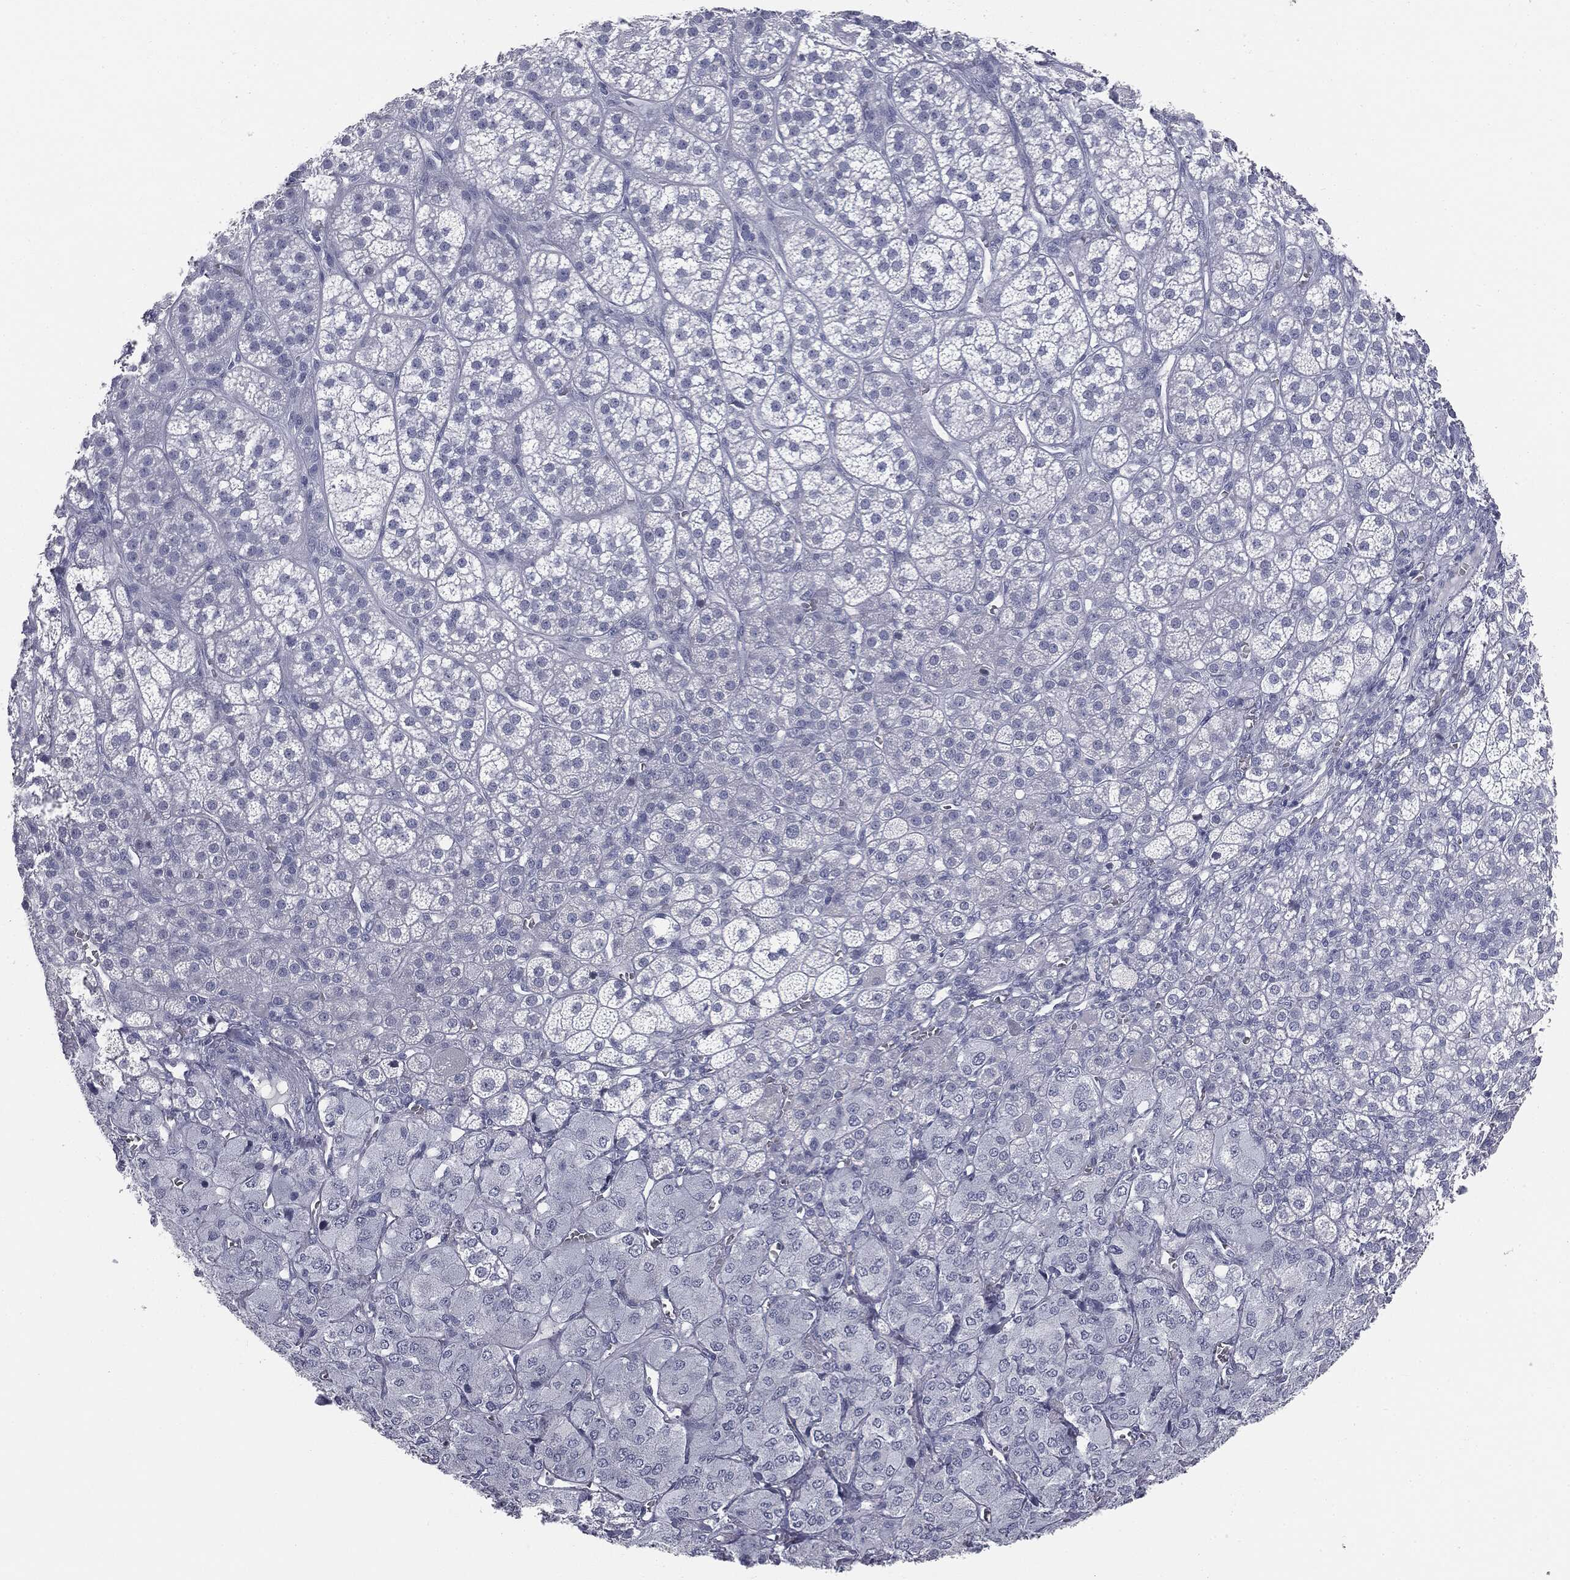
{"staining": {"intensity": "negative", "quantity": "none", "location": "none"}, "tissue": "adrenal gland", "cell_type": "Glandular cells", "image_type": "normal", "snomed": [{"axis": "morphology", "description": "Normal tissue, NOS"}, {"axis": "topography", "description": "Adrenal gland"}], "caption": "Immunohistochemical staining of unremarkable human adrenal gland demonstrates no significant positivity in glandular cells. (Stains: DAB immunohistochemistry with hematoxylin counter stain, Microscopy: brightfield microscopy at high magnification).", "gene": "TPO", "patient": {"sex": "female", "age": 60}}